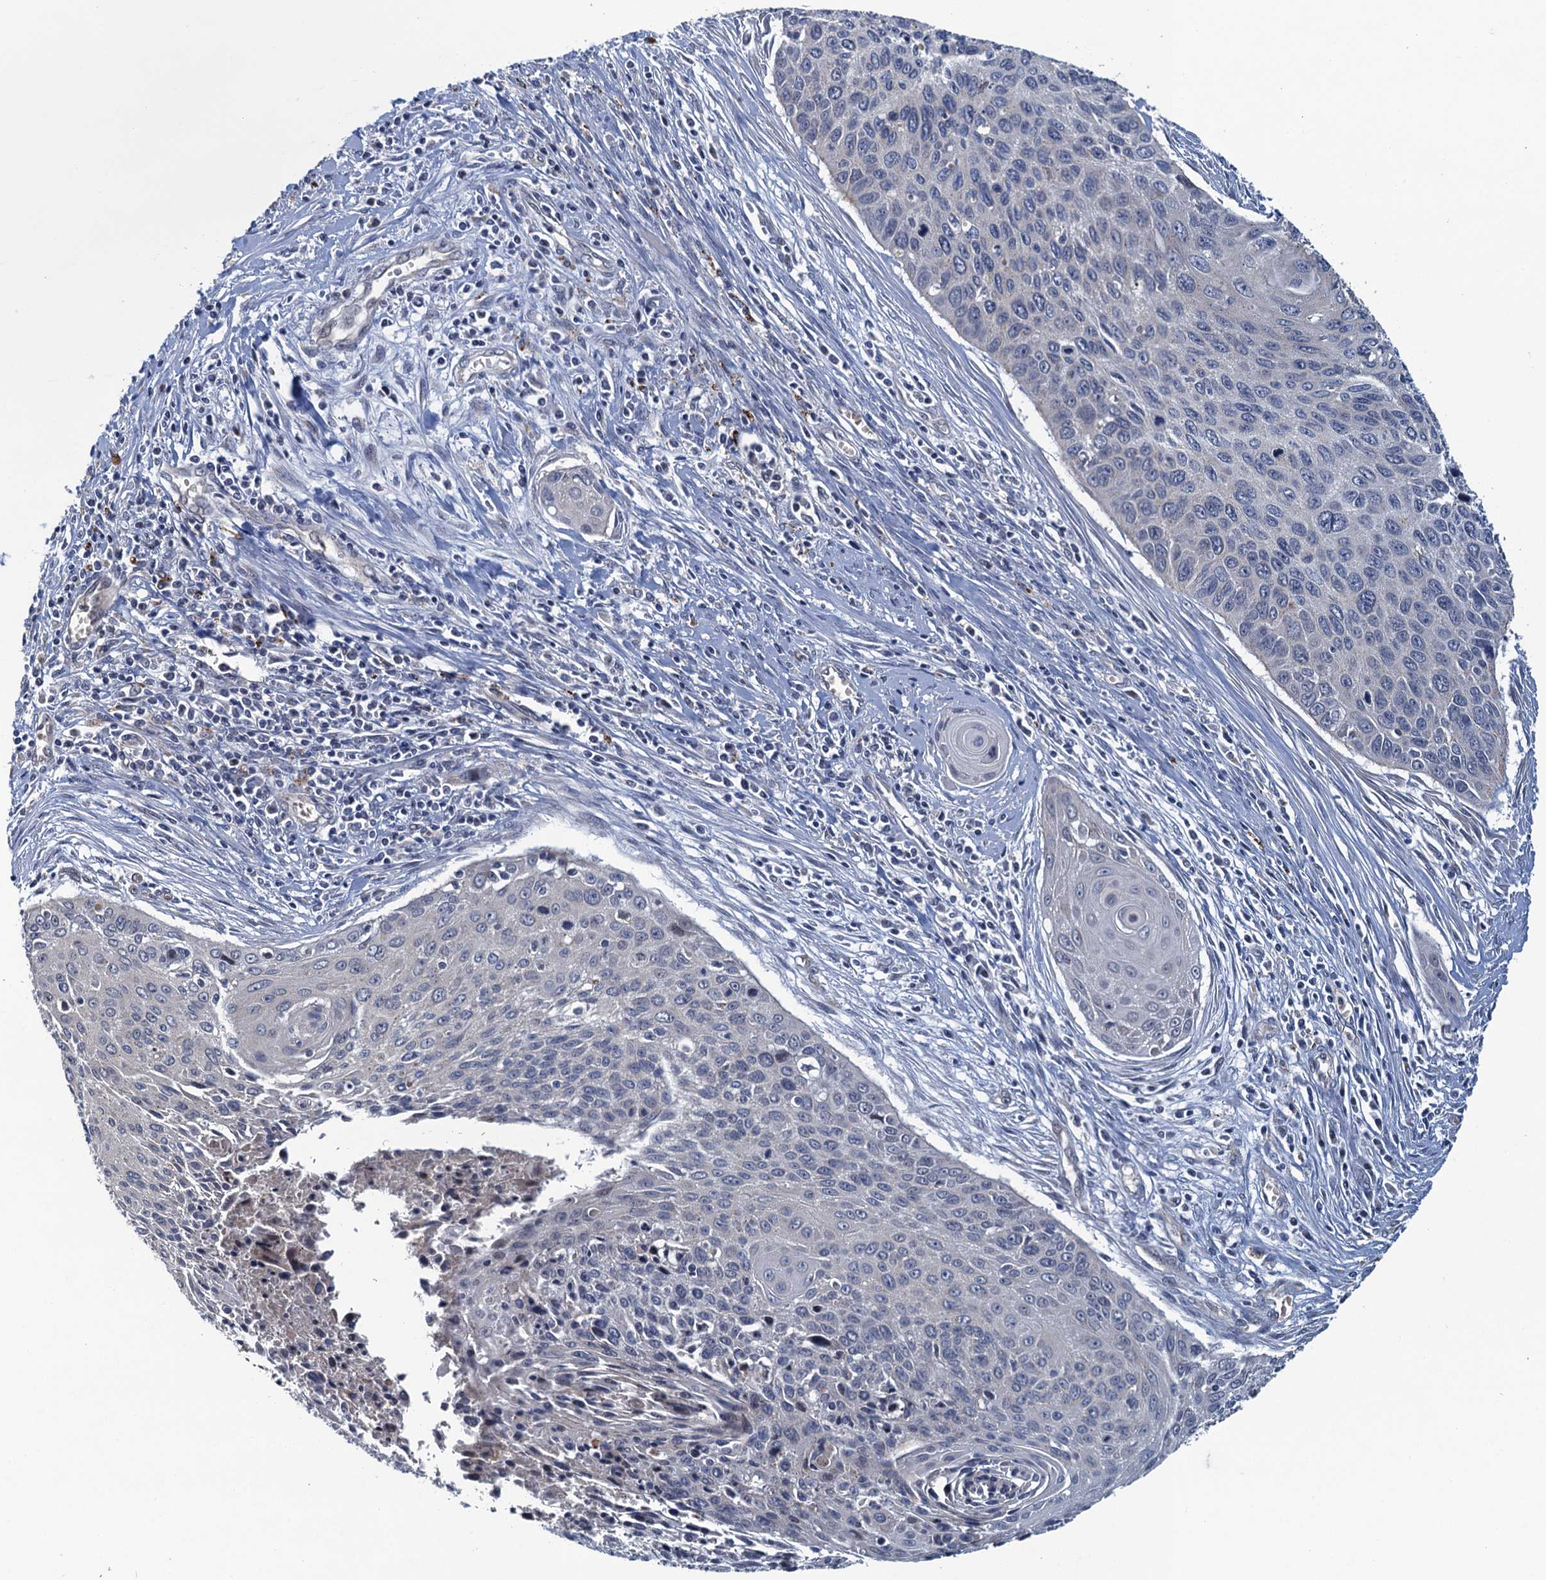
{"staining": {"intensity": "negative", "quantity": "none", "location": "none"}, "tissue": "cervical cancer", "cell_type": "Tumor cells", "image_type": "cancer", "snomed": [{"axis": "morphology", "description": "Squamous cell carcinoma, NOS"}, {"axis": "topography", "description": "Cervix"}], "caption": "IHC of human squamous cell carcinoma (cervical) demonstrates no expression in tumor cells.", "gene": "KBTBD8", "patient": {"sex": "female", "age": 55}}